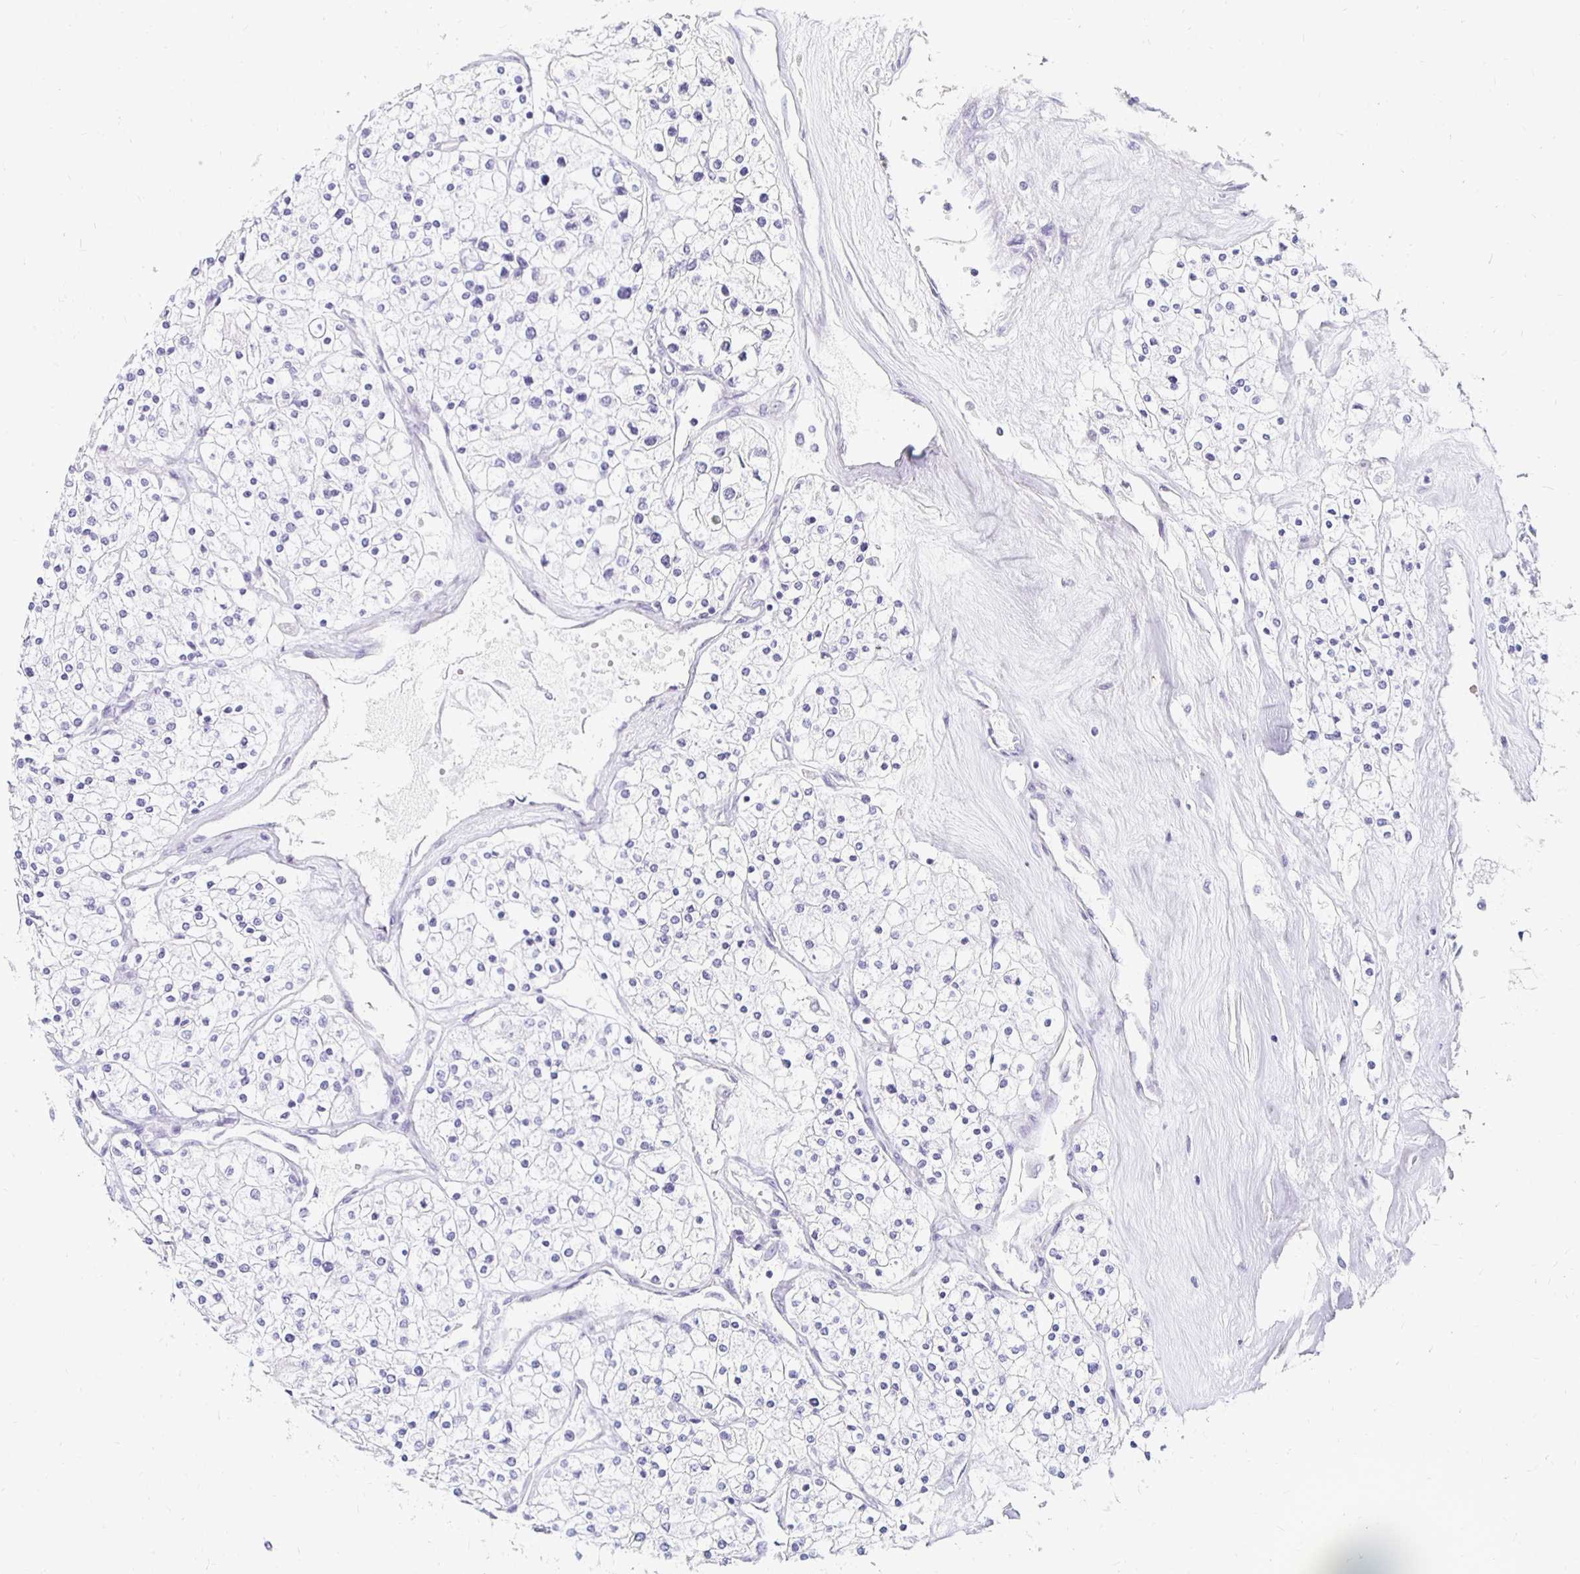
{"staining": {"intensity": "negative", "quantity": "none", "location": "none"}, "tissue": "renal cancer", "cell_type": "Tumor cells", "image_type": "cancer", "snomed": [{"axis": "morphology", "description": "Adenocarcinoma, NOS"}, {"axis": "topography", "description": "Kidney"}], "caption": "Immunohistochemistry (IHC) image of neoplastic tissue: adenocarcinoma (renal) stained with DAB shows no significant protein expression in tumor cells.", "gene": "KCNQ2", "patient": {"sex": "male", "age": 80}}